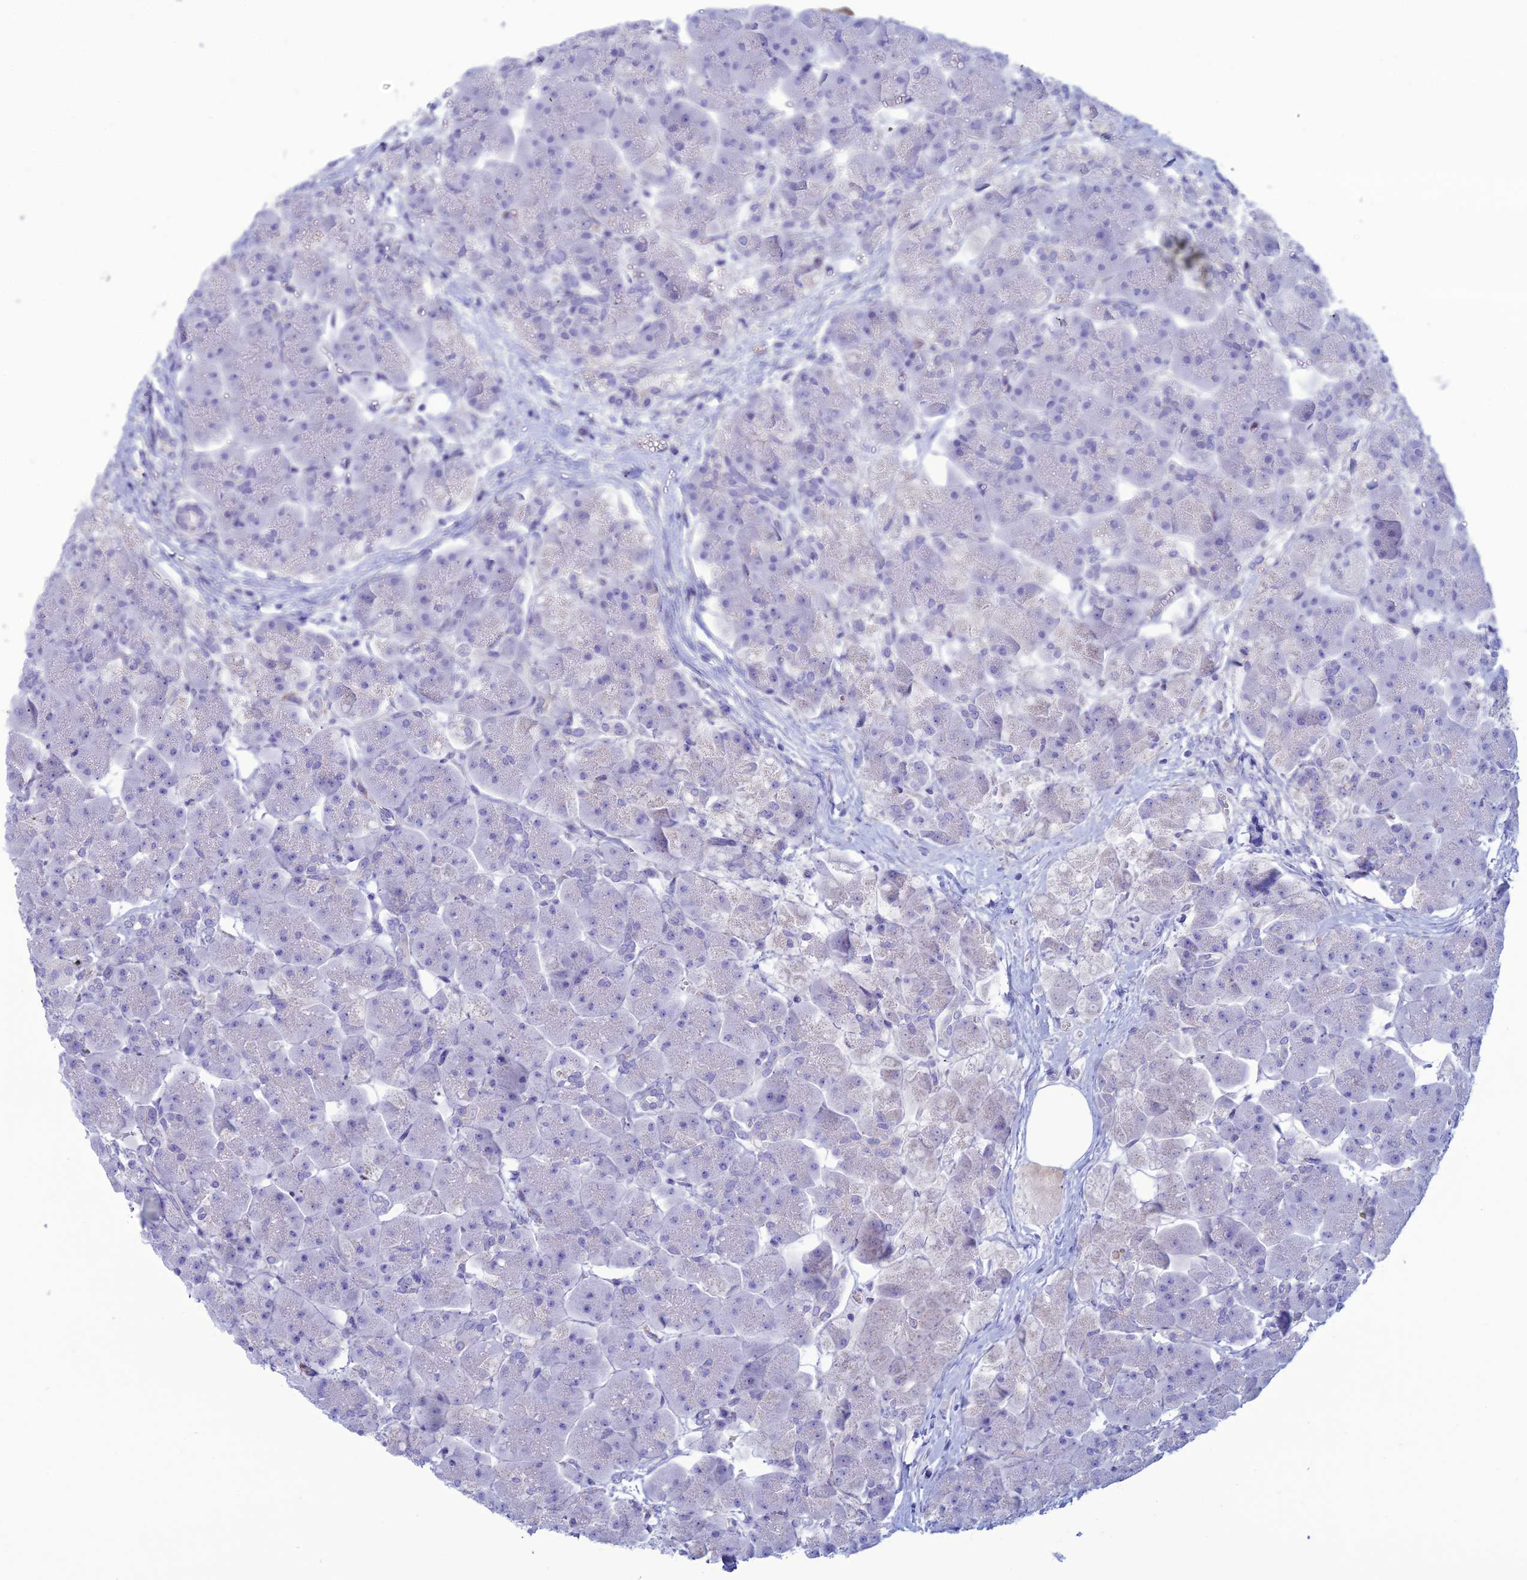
{"staining": {"intensity": "negative", "quantity": "none", "location": "none"}, "tissue": "pancreas", "cell_type": "Exocrine glandular cells", "image_type": "normal", "snomed": [{"axis": "morphology", "description": "Normal tissue, NOS"}, {"axis": "topography", "description": "Pancreas"}], "caption": "This is an immunohistochemistry histopathology image of normal pancreas. There is no staining in exocrine glandular cells.", "gene": "CDC42EP5", "patient": {"sex": "male", "age": 66}}